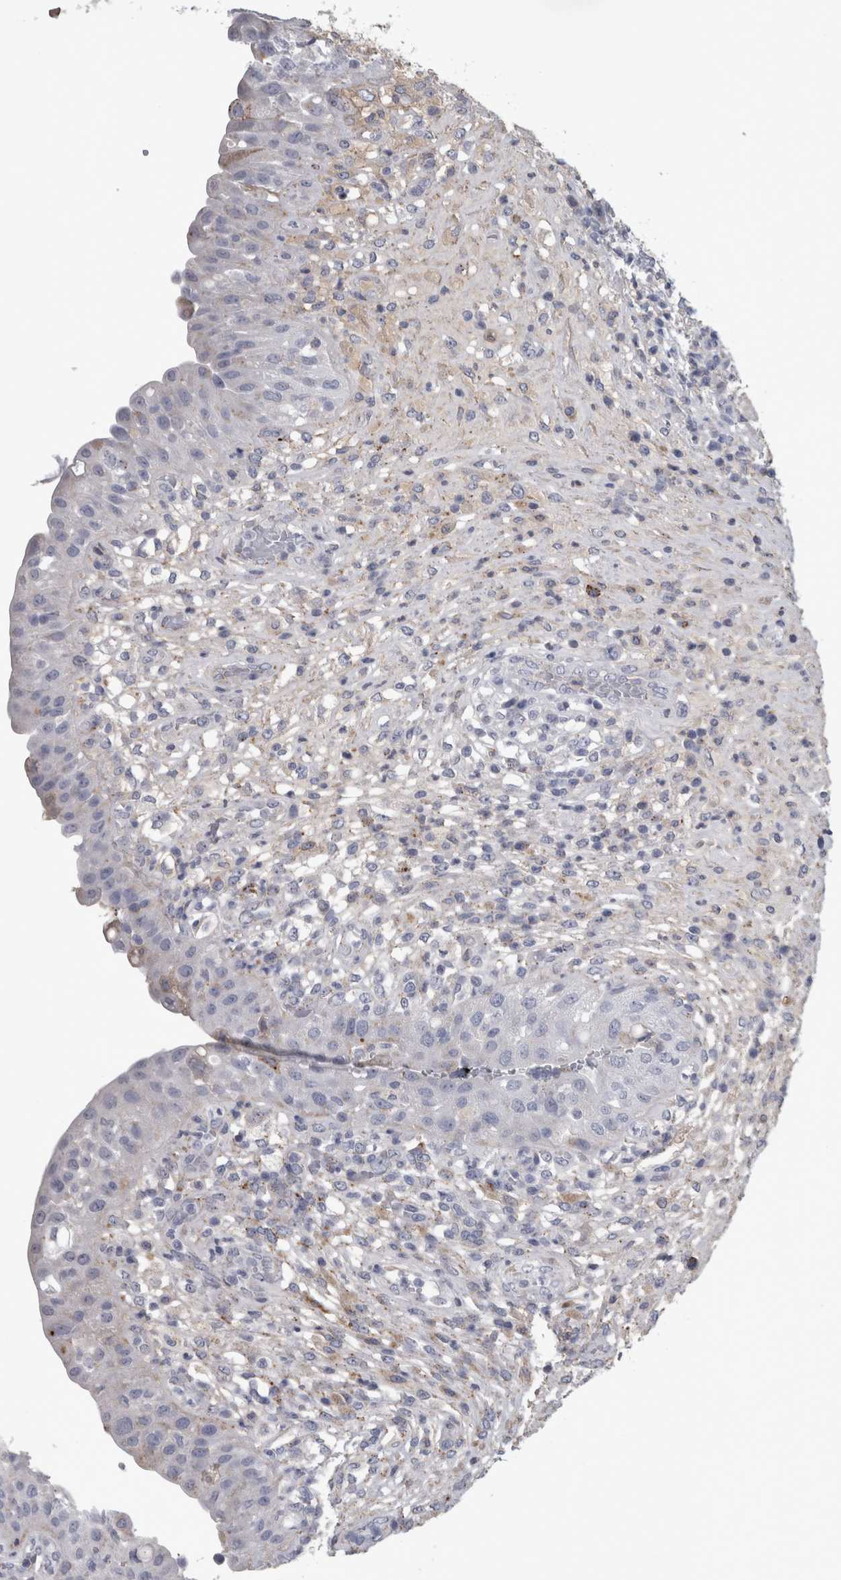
{"staining": {"intensity": "moderate", "quantity": "25%-75%", "location": "cytoplasmic/membranous"}, "tissue": "urinary bladder", "cell_type": "Urothelial cells", "image_type": "normal", "snomed": [{"axis": "morphology", "description": "Normal tissue, NOS"}, {"axis": "topography", "description": "Urinary bladder"}], "caption": "Immunohistochemistry image of benign urinary bladder stained for a protein (brown), which exhibits medium levels of moderate cytoplasmic/membranous positivity in about 25%-75% of urothelial cells.", "gene": "DPP7", "patient": {"sex": "female", "age": 62}}